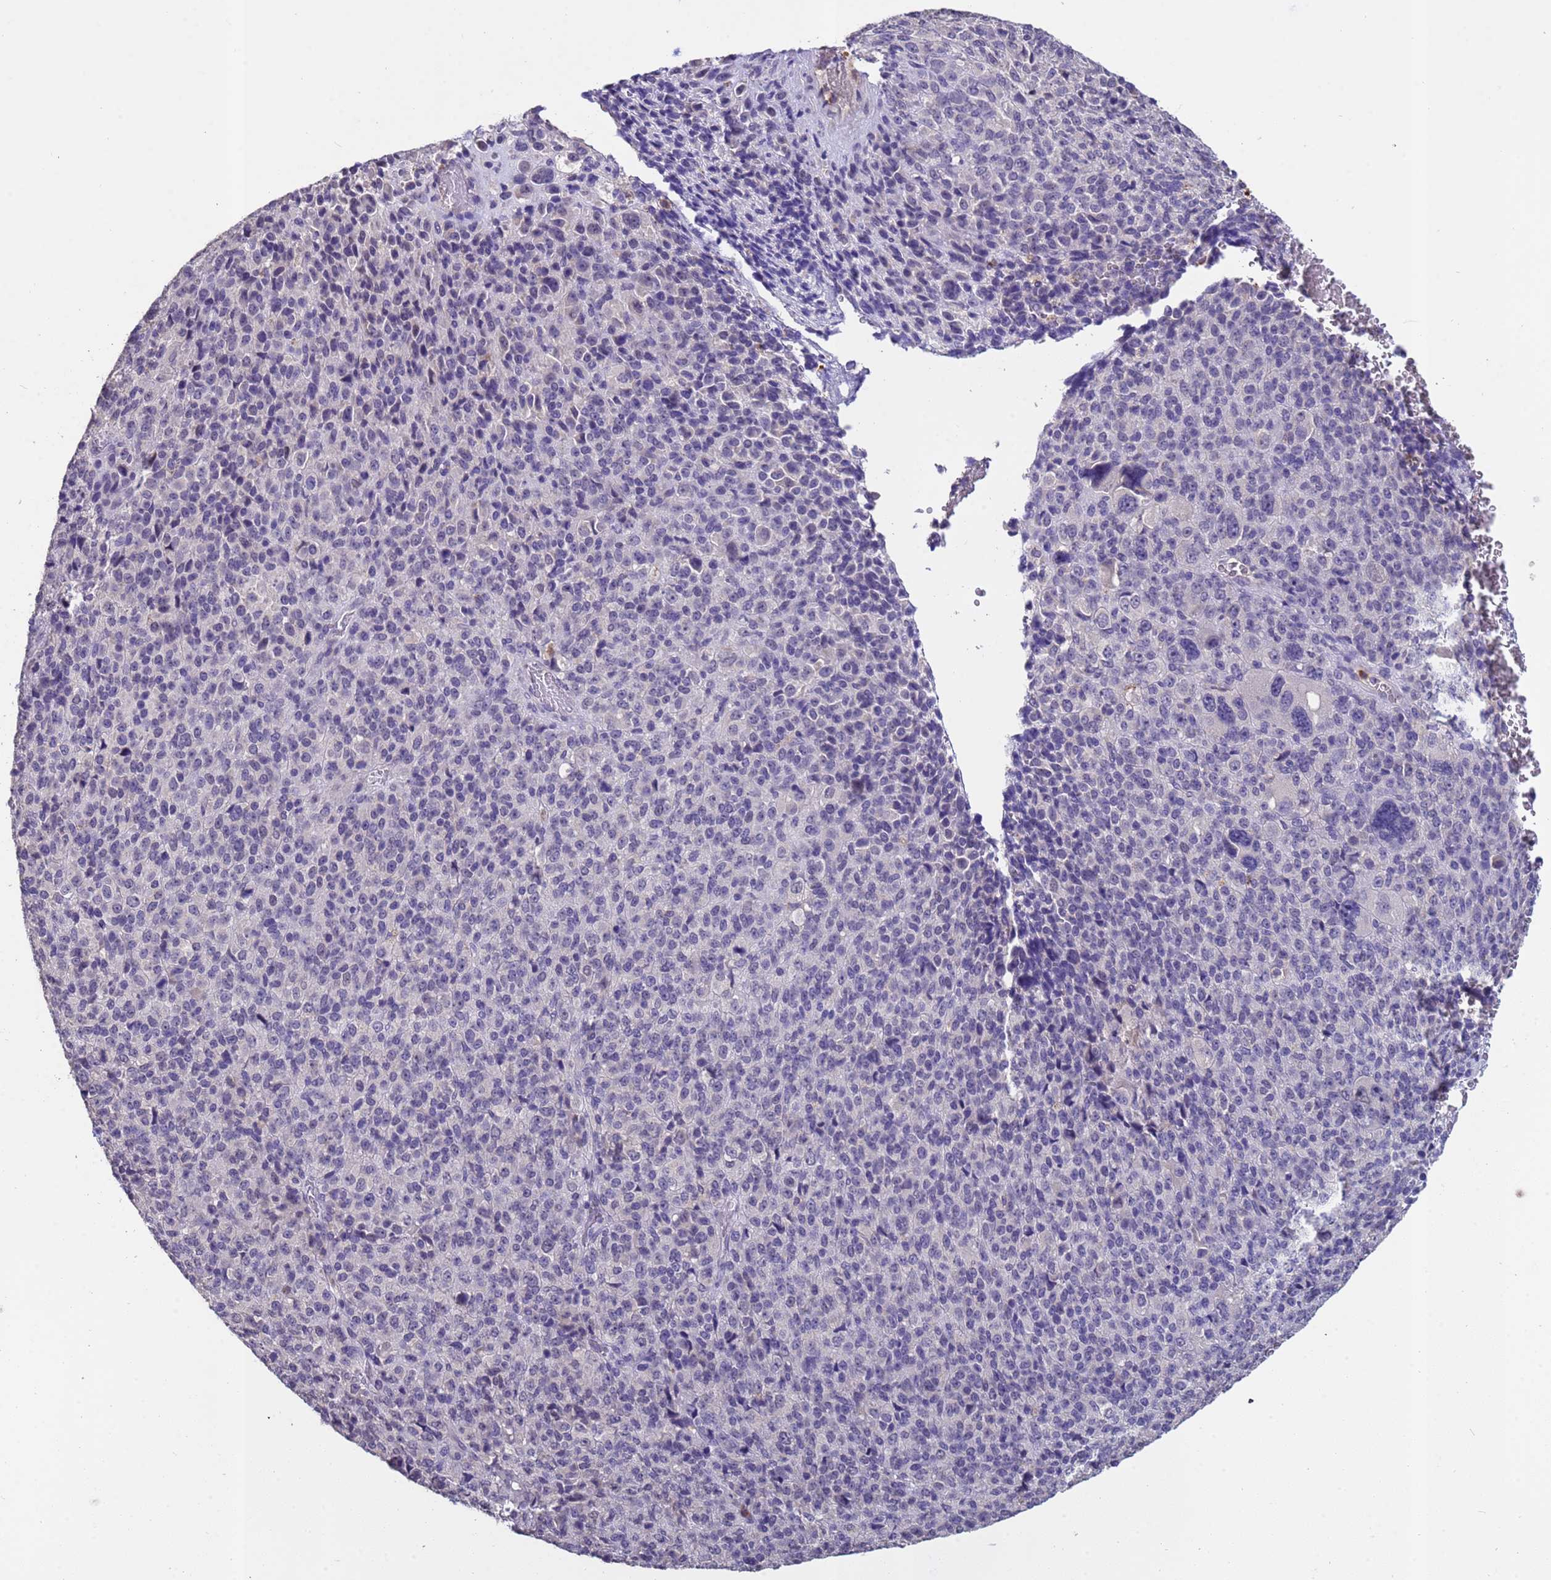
{"staining": {"intensity": "negative", "quantity": "none", "location": "none"}, "tissue": "melanoma", "cell_type": "Tumor cells", "image_type": "cancer", "snomed": [{"axis": "morphology", "description": "Malignant melanoma, Metastatic site"}, {"axis": "topography", "description": "Brain"}], "caption": "The photomicrograph reveals no significant expression in tumor cells of melanoma.", "gene": "ZNF248", "patient": {"sex": "female", "age": 56}}